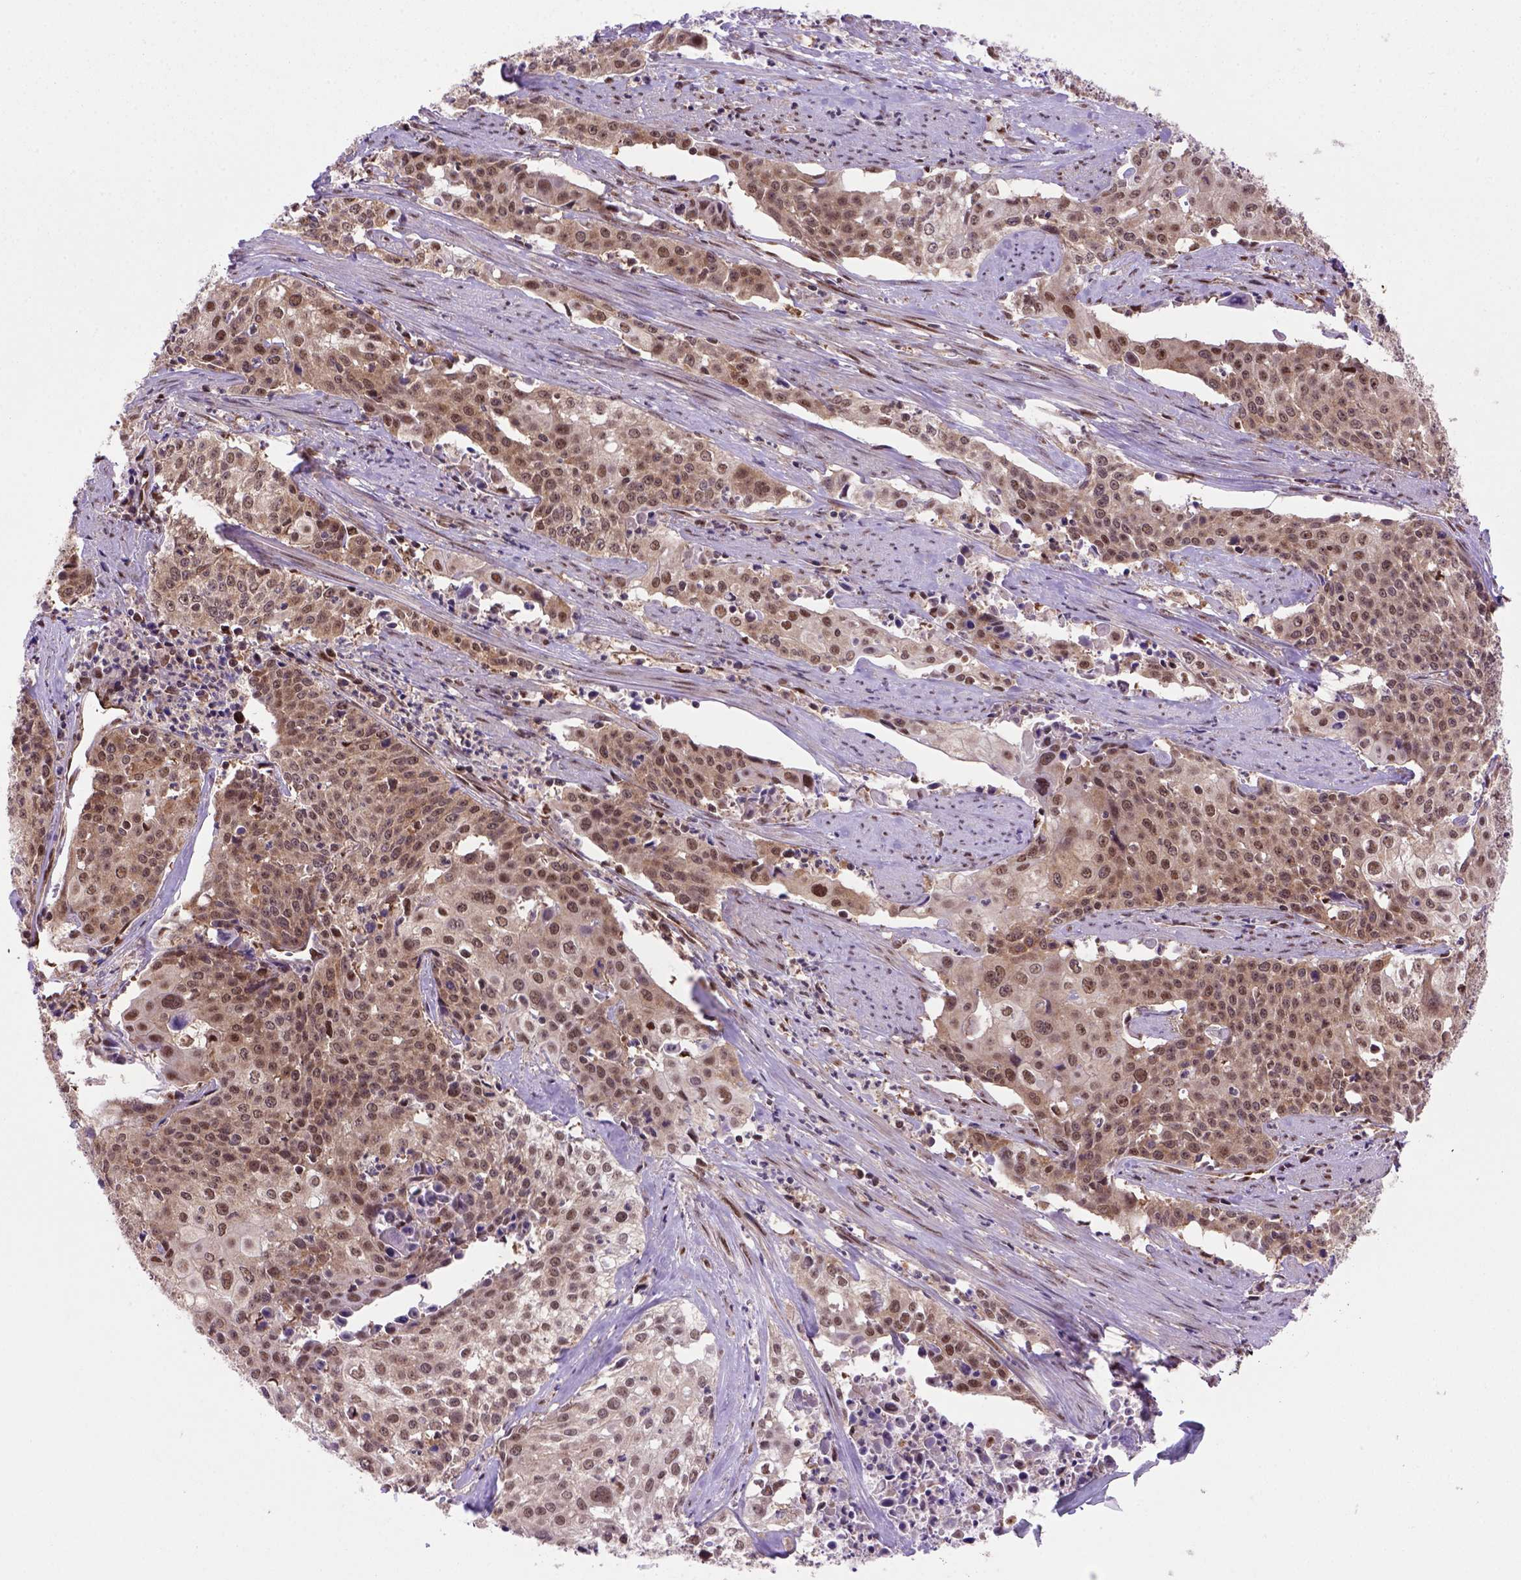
{"staining": {"intensity": "moderate", "quantity": ">75%", "location": "cytoplasmic/membranous,nuclear"}, "tissue": "cervical cancer", "cell_type": "Tumor cells", "image_type": "cancer", "snomed": [{"axis": "morphology", "description": "Squamous cell carcinoma, NOS"}, {"axis": "topography", "description": "Cervix"}], "caption": "Immunohistochemistry (IHC) micrograph of cervical squamous cell carcinoma stained for a protein (brown), which exhibits medium levels of moderate cytoplasmic/membranous and nuclear staining in approximately >75% of tumor cells.", "gene": "PSMC2", "patient": {"sex": "female", "age": 39}}